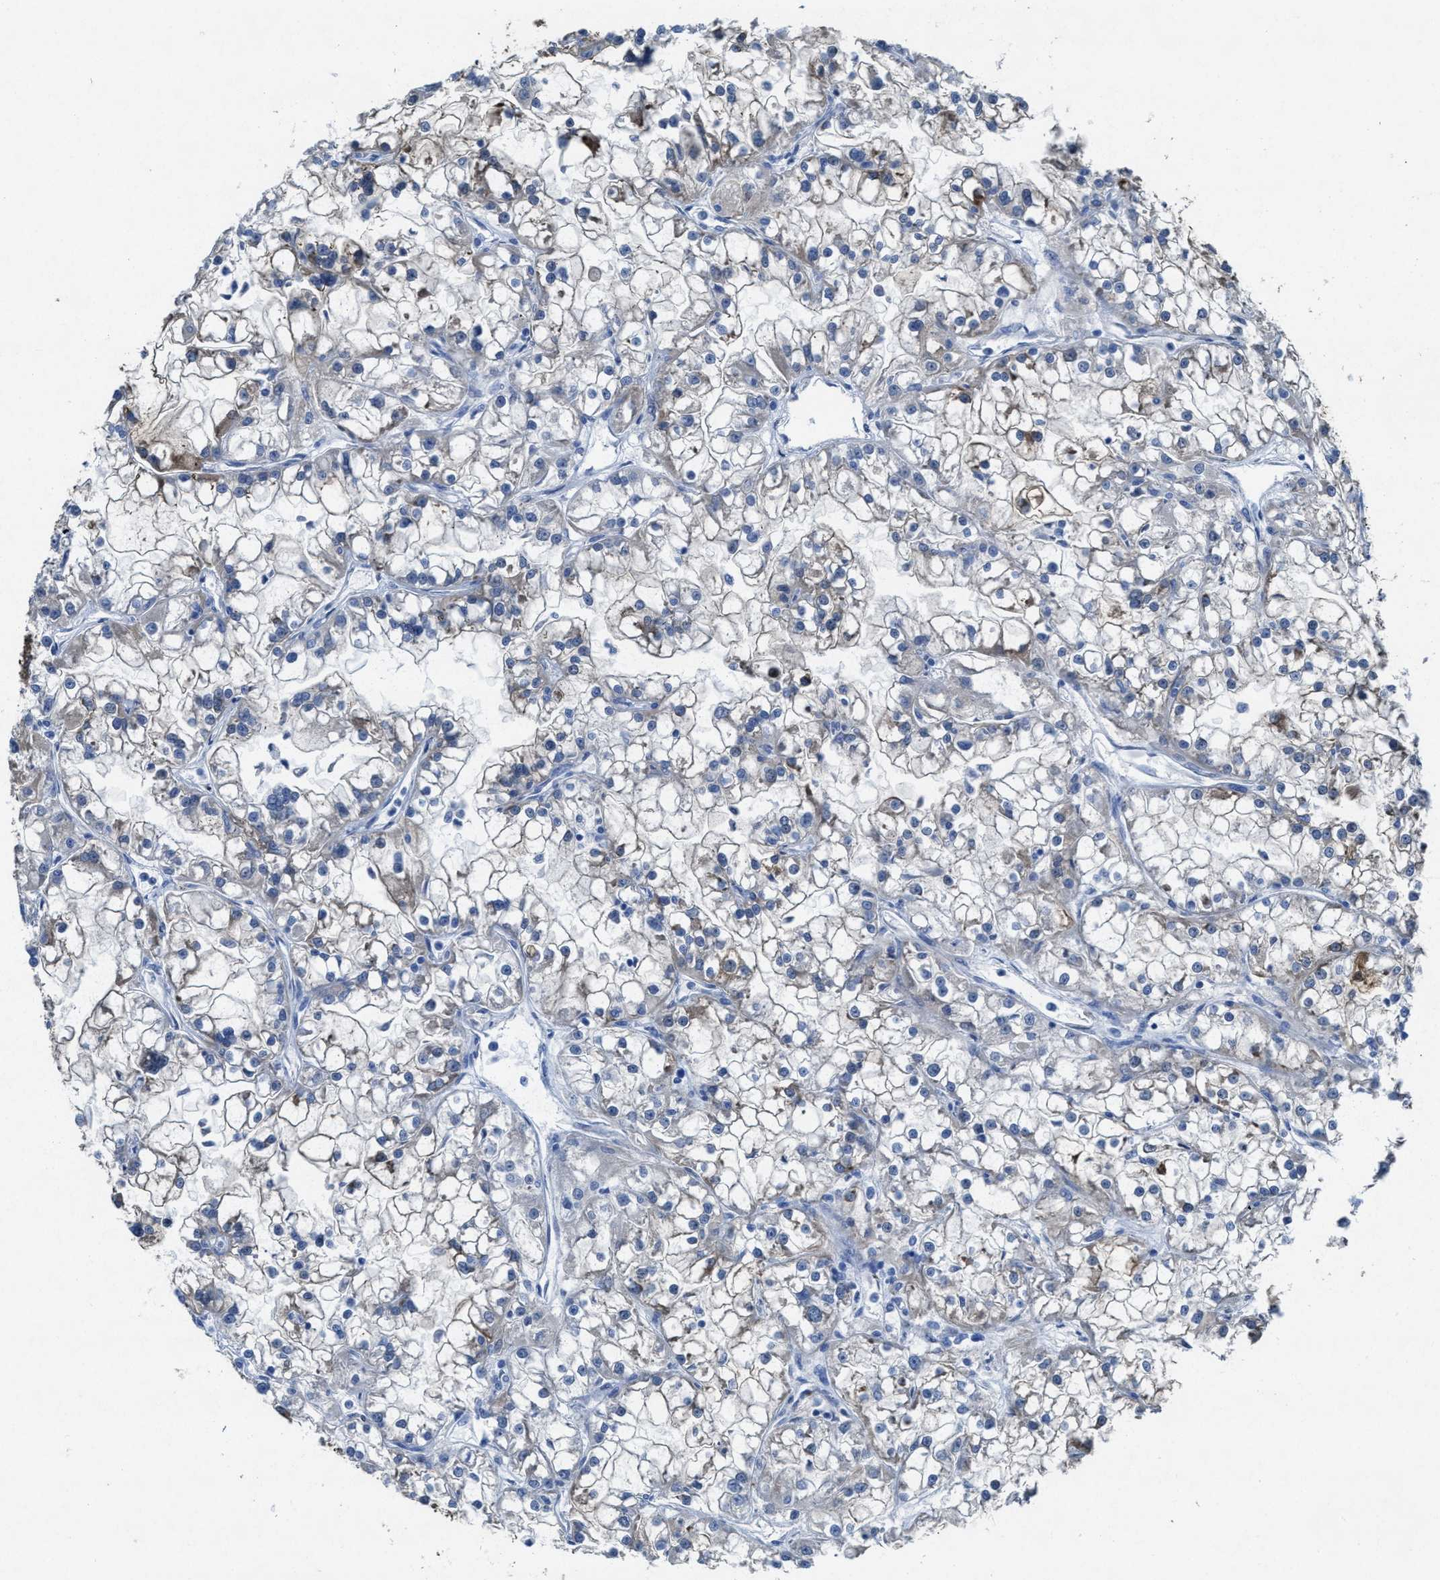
{"staining": {"intensity": "negative", "quantity": "none", "location": "none"}, "tissue": "renal cancer", "cell_type": "Tumor cells", "image_type": "cancer", "snomed": [{"axis": "morphology", "description": "Adenocarcinoma, NOS"}, {"axis": "topography", "description": "Kidney"}], "caption": "Human adenocarcinoma (renal) stained for a protein using IHC reveals no expression in tumor cells.", "gene": "ASS1", "patient": {"sex": "female", "age": 52}}